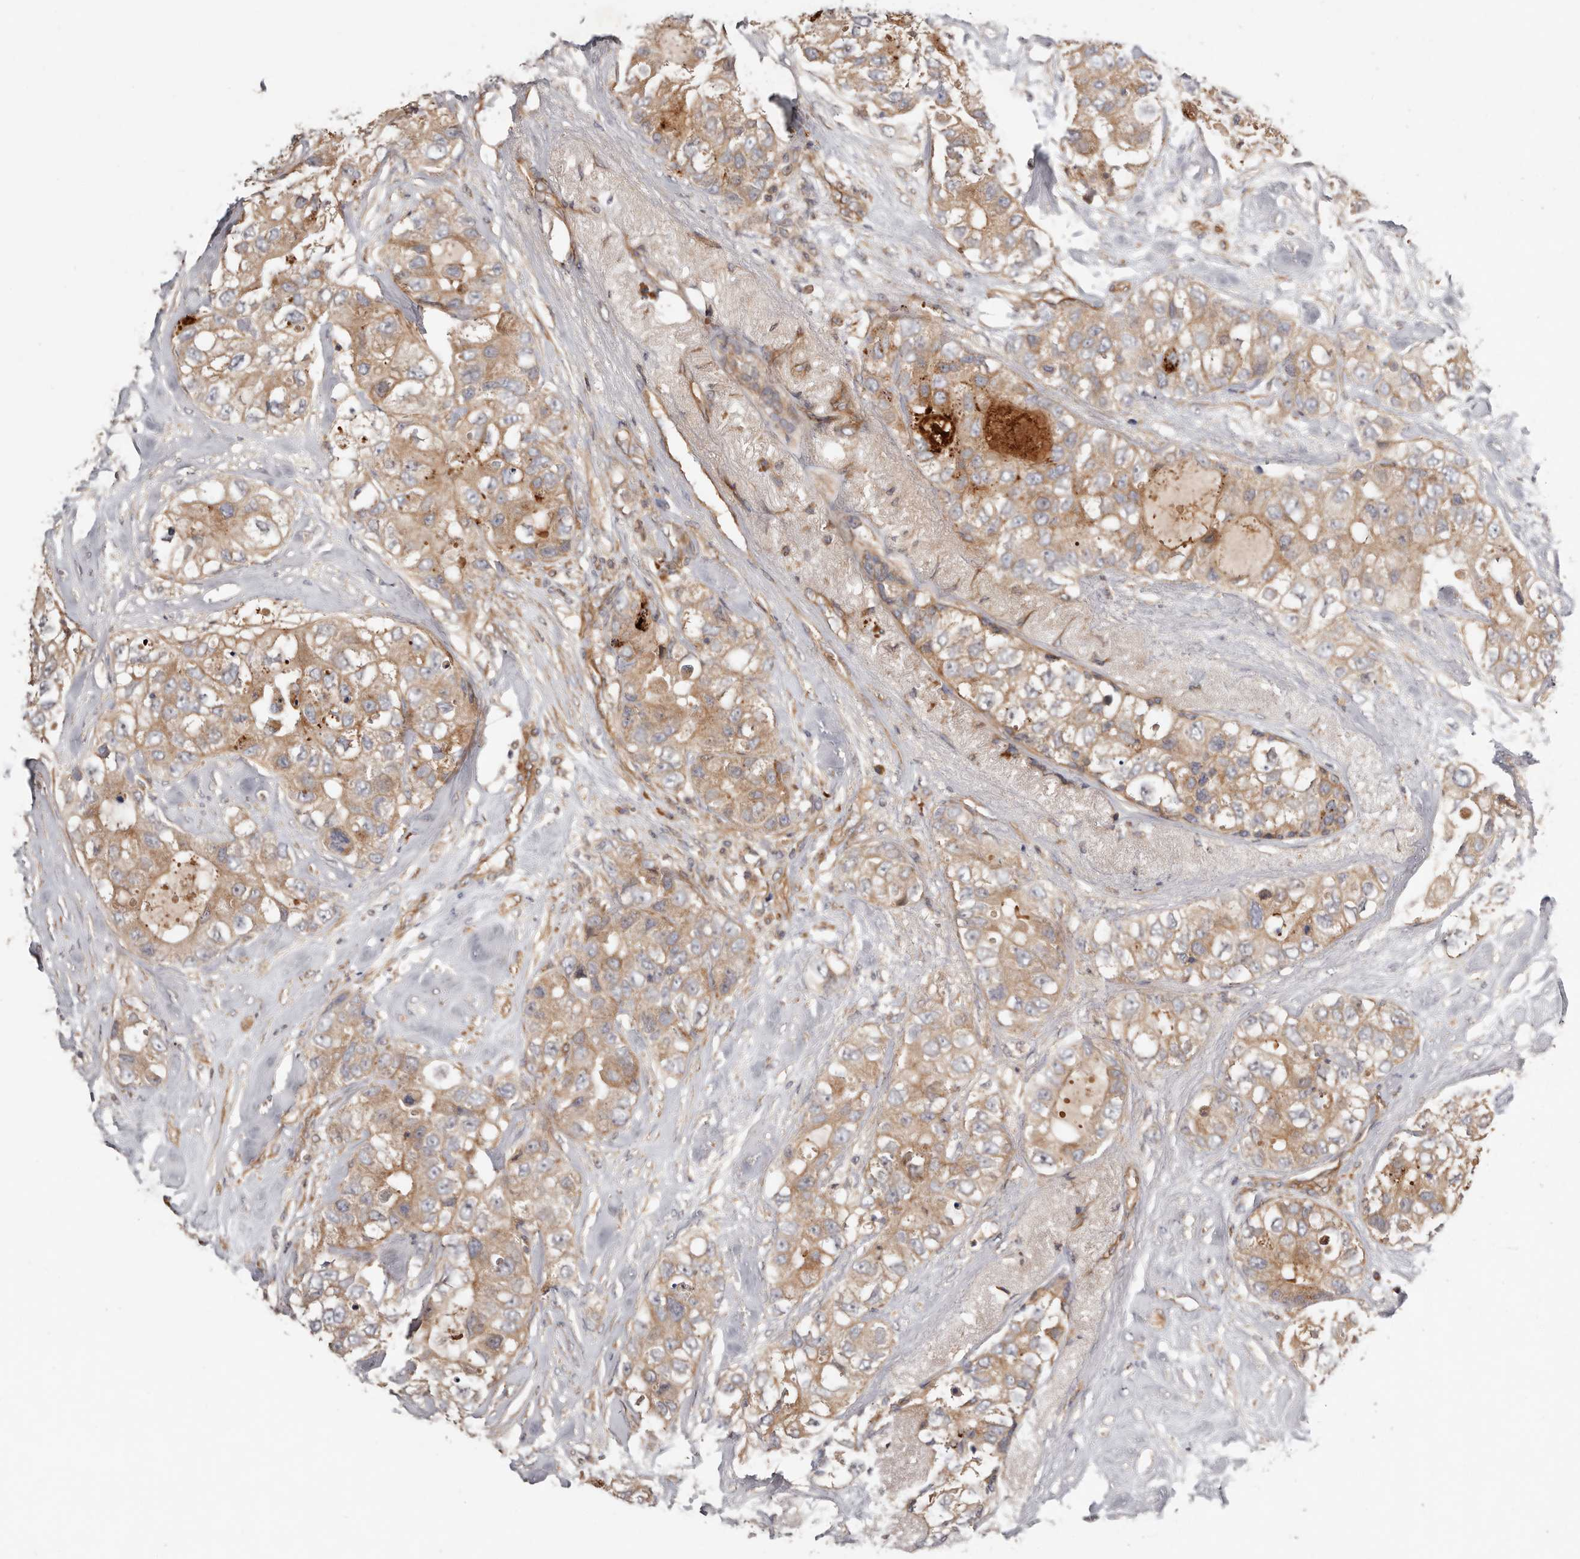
{"staining": {"intensity": "moderate", "quantity": ">75%", "location": "cytoplasmic/membranous"}, "tissue": "breast cancer", "cell_type": "Tumor cells", "image_type": "cancer", "snomed": [{"axis": "morphology", "description": "Duct carcinoma"}, {"axis": "topography", "description": "Breast"}], "caption": "Moderate cytoplasmic/membranous positivity is identified in approximately >75% of tumor cells in invasive ductal carcinoma (breast). The staining is performed using DAB (3,3'-diaminobenzidine) brown chromogen to label protein expression. The nuclei are counter-stained blue using hematoxylin.", "gene": "MACF1", "patient": {"sex": "female", "age": 62}}